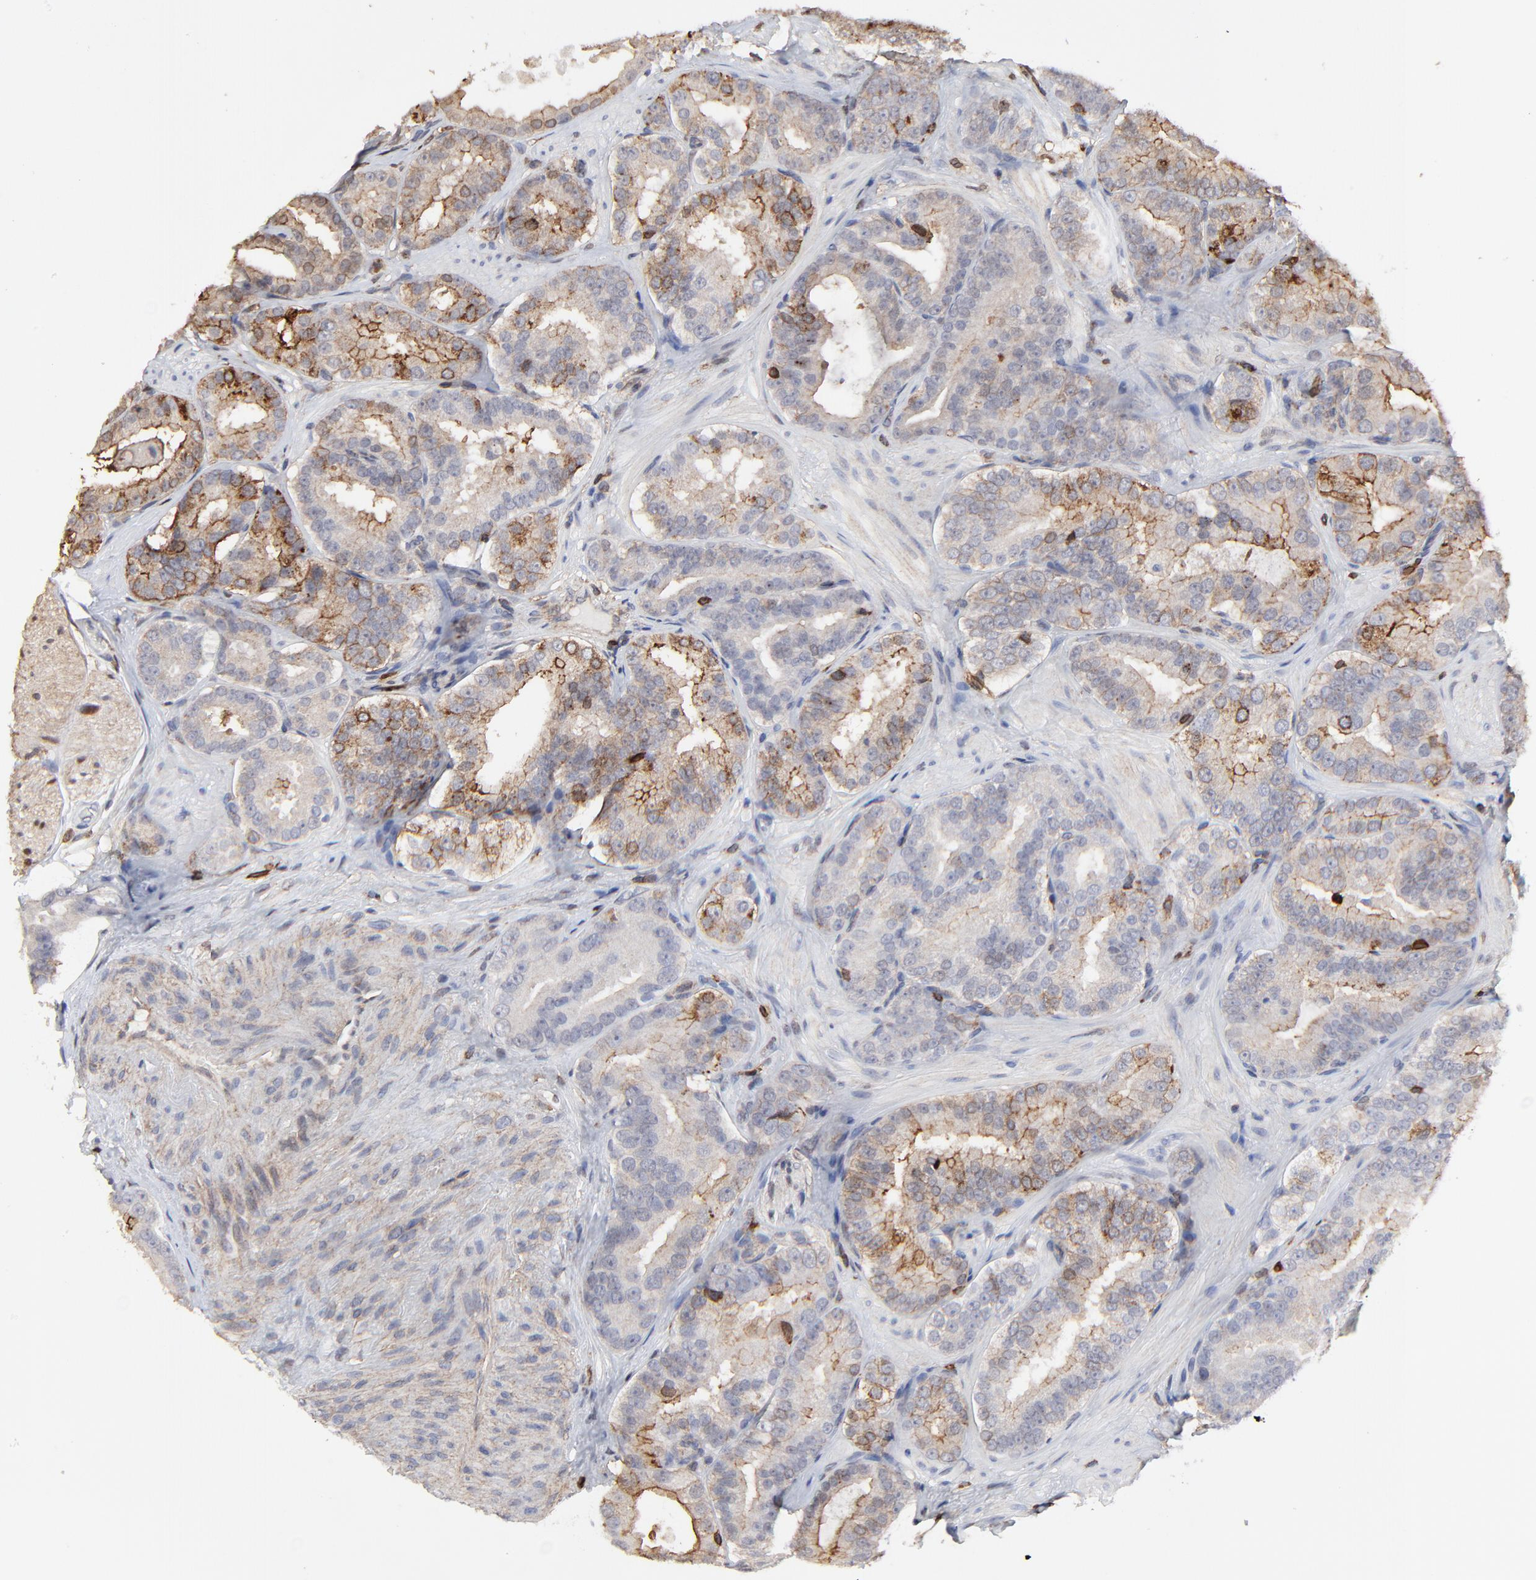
{"staining": {"intensity": "moderate", "quantity": "<25%", "location": "cytoplasmic/membranous,nuclear"}, "tissue": "prostate cancer", "cell_type": "Tumor cells", "image_type": "cancer", "snomed": [{"axis": "morphology", "description": "Adenocarcinoma, Low grade"}, {"axis": "topography", "description": "Prostate"}], "caption": "Protein staining by IHC shows moderate cytoplasmic/membranous and nuclear staining in about <25% of tumor cells in prostate cancer (low-grade adenocarcinoma).", "gene": "SLC6A14", "patient": {"sex": "male", "age": 59}}